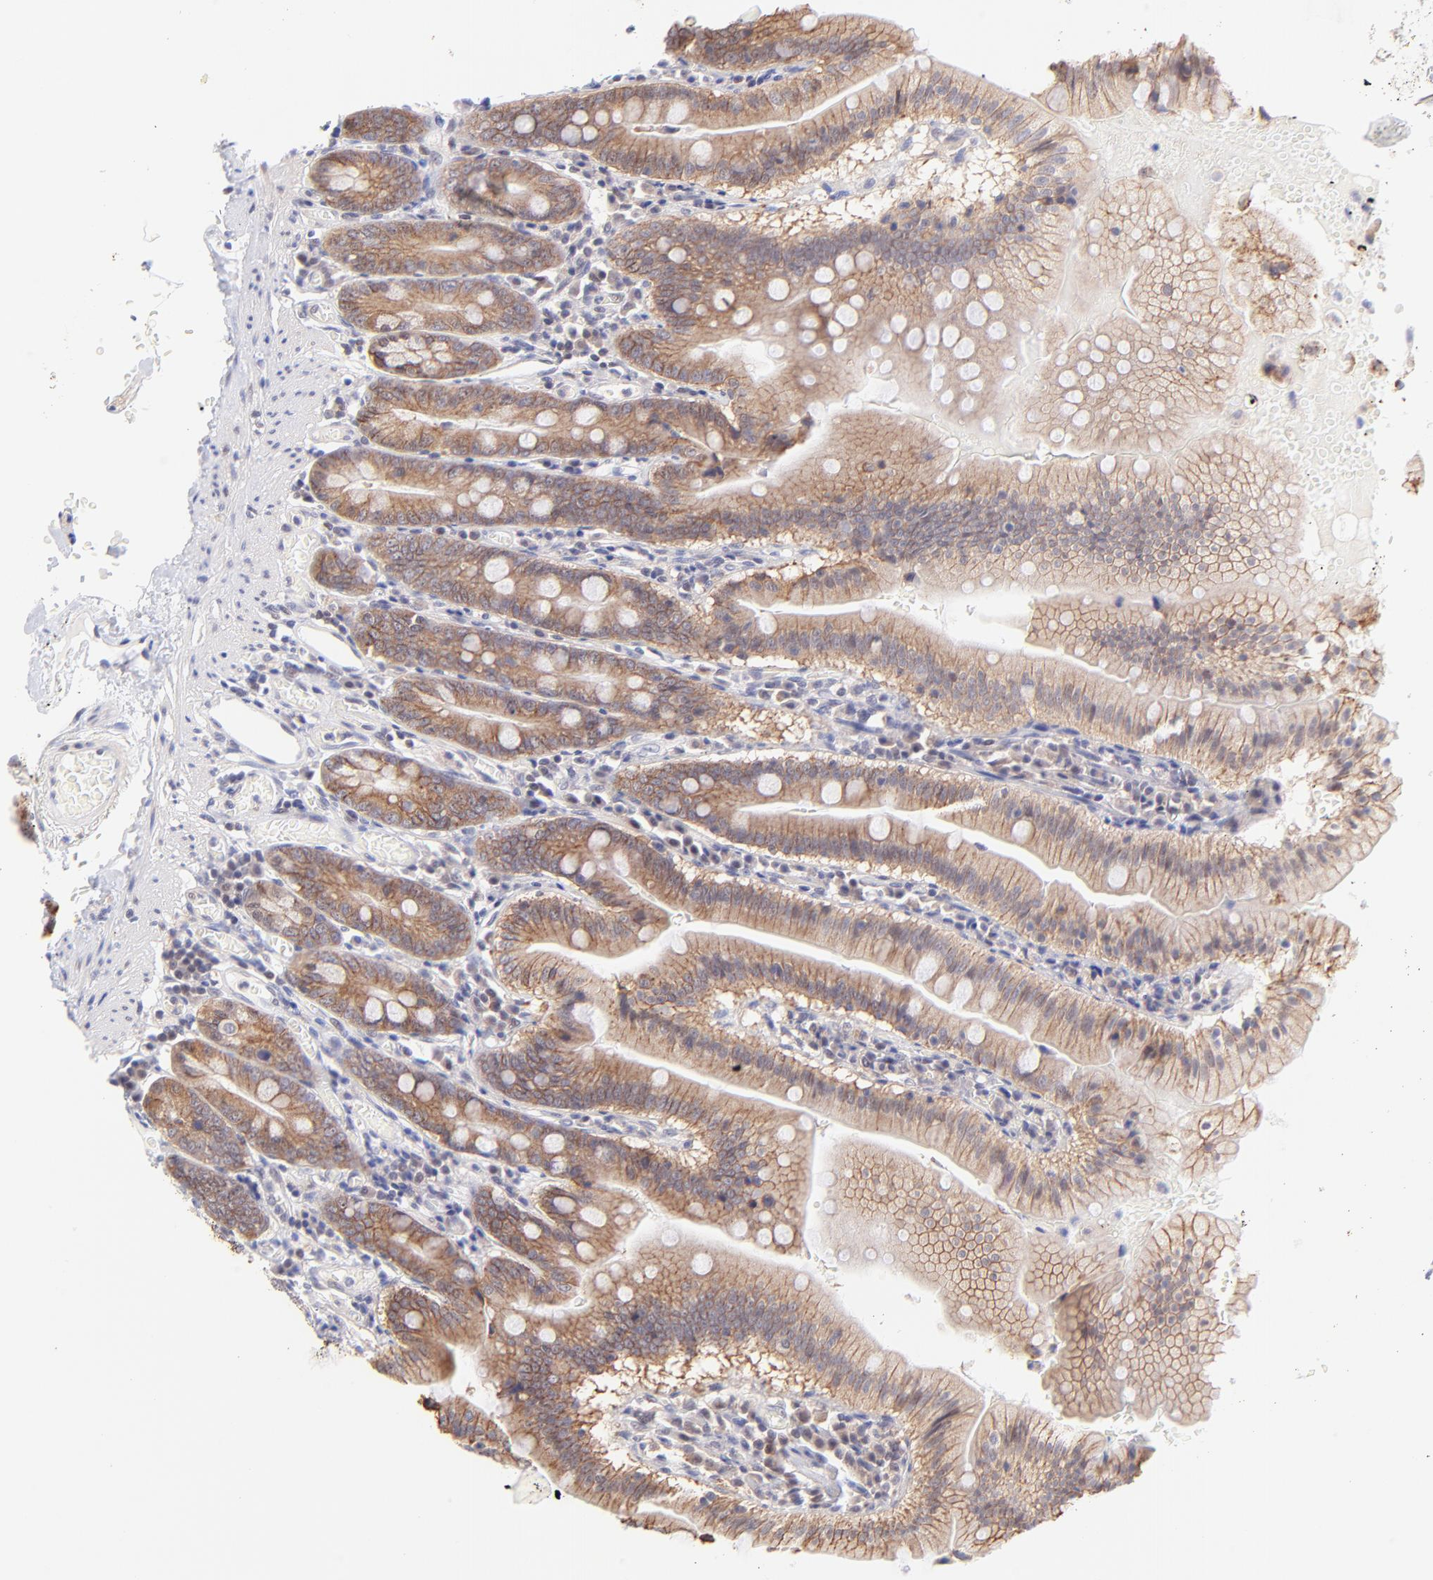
{"staining": {"intensity": "weak", "quantity": ">75%", "location": "cytoplasmic/membranous"}, "tissue": "small intestine", "cell_type": "Glandular cells", "image_type": "normal", "snomed": [{"axis": "morphology", "description": "Normal tissue, NOS"}, {"axis": "topography", "description": "Small intestine"}], "caption": "Brown immunohistochemical staining in unremarkable small intestine demonstrates weak cytoplasmic/membranous expression in approximately >75% of glandular cells. (Brightfield microscopy of DAB IHC at high magnification).", "gene": "PBDC1", "patient": {"sex": "male", "age": 71}}